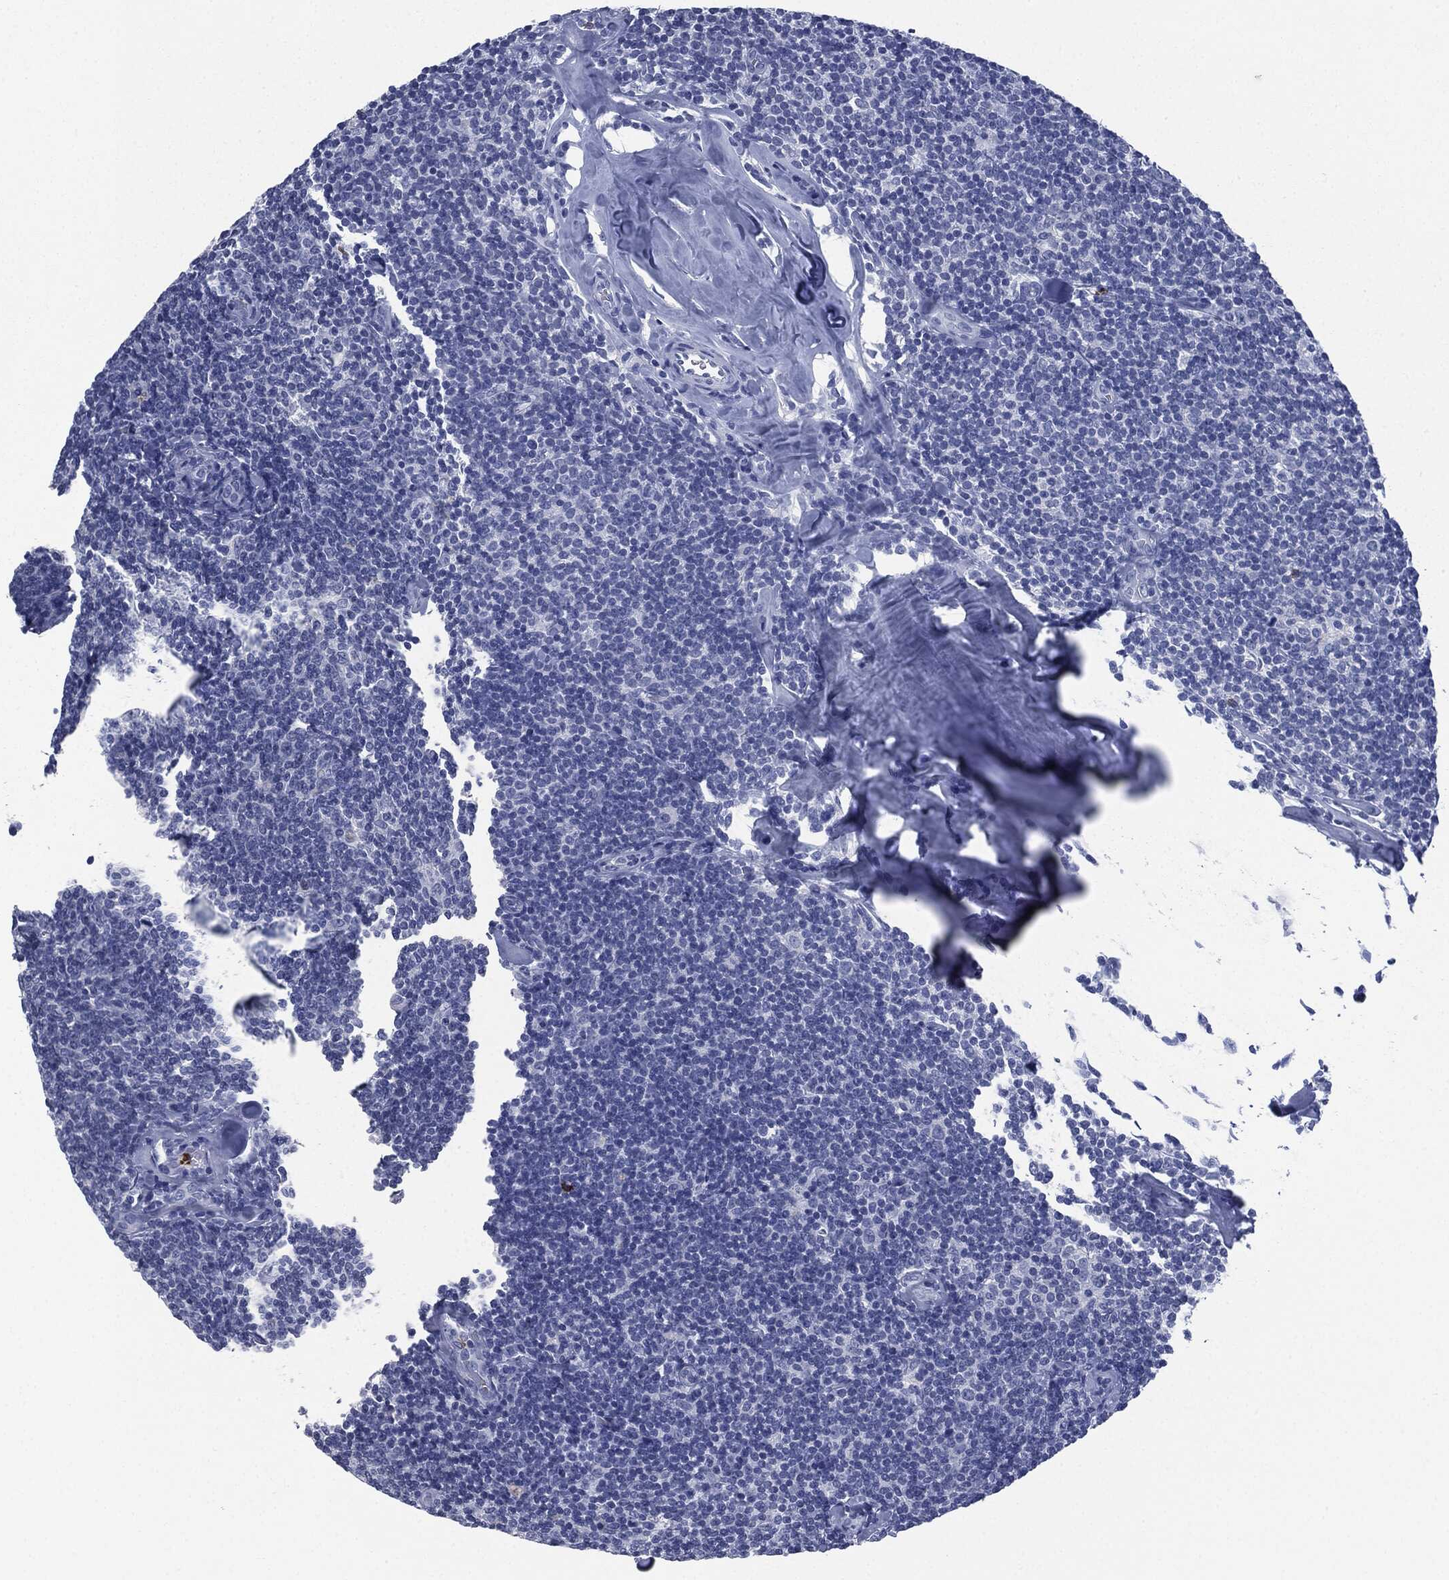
{"staining": {"intensity": "negative", "quantity": "none", "location": "none"}, "tissue": "lymphoma", "cell_type": "Tumor cells", "image_type": "cancer", "snomed": [{"axis": "morphology", "description": "Malignant lymphoma, non-Hodgkin's type, Low grade"}, {"axis": "topography", "description": "Lymph node"}], "caption": "Human malignant lymphoma, non-Hodgkin's type (low-grade) stained for a protein using IHC exhibits no expression in tumor cells.", "gene": "CEACAM8", "patient": {"sex": "female", "age": 56}}